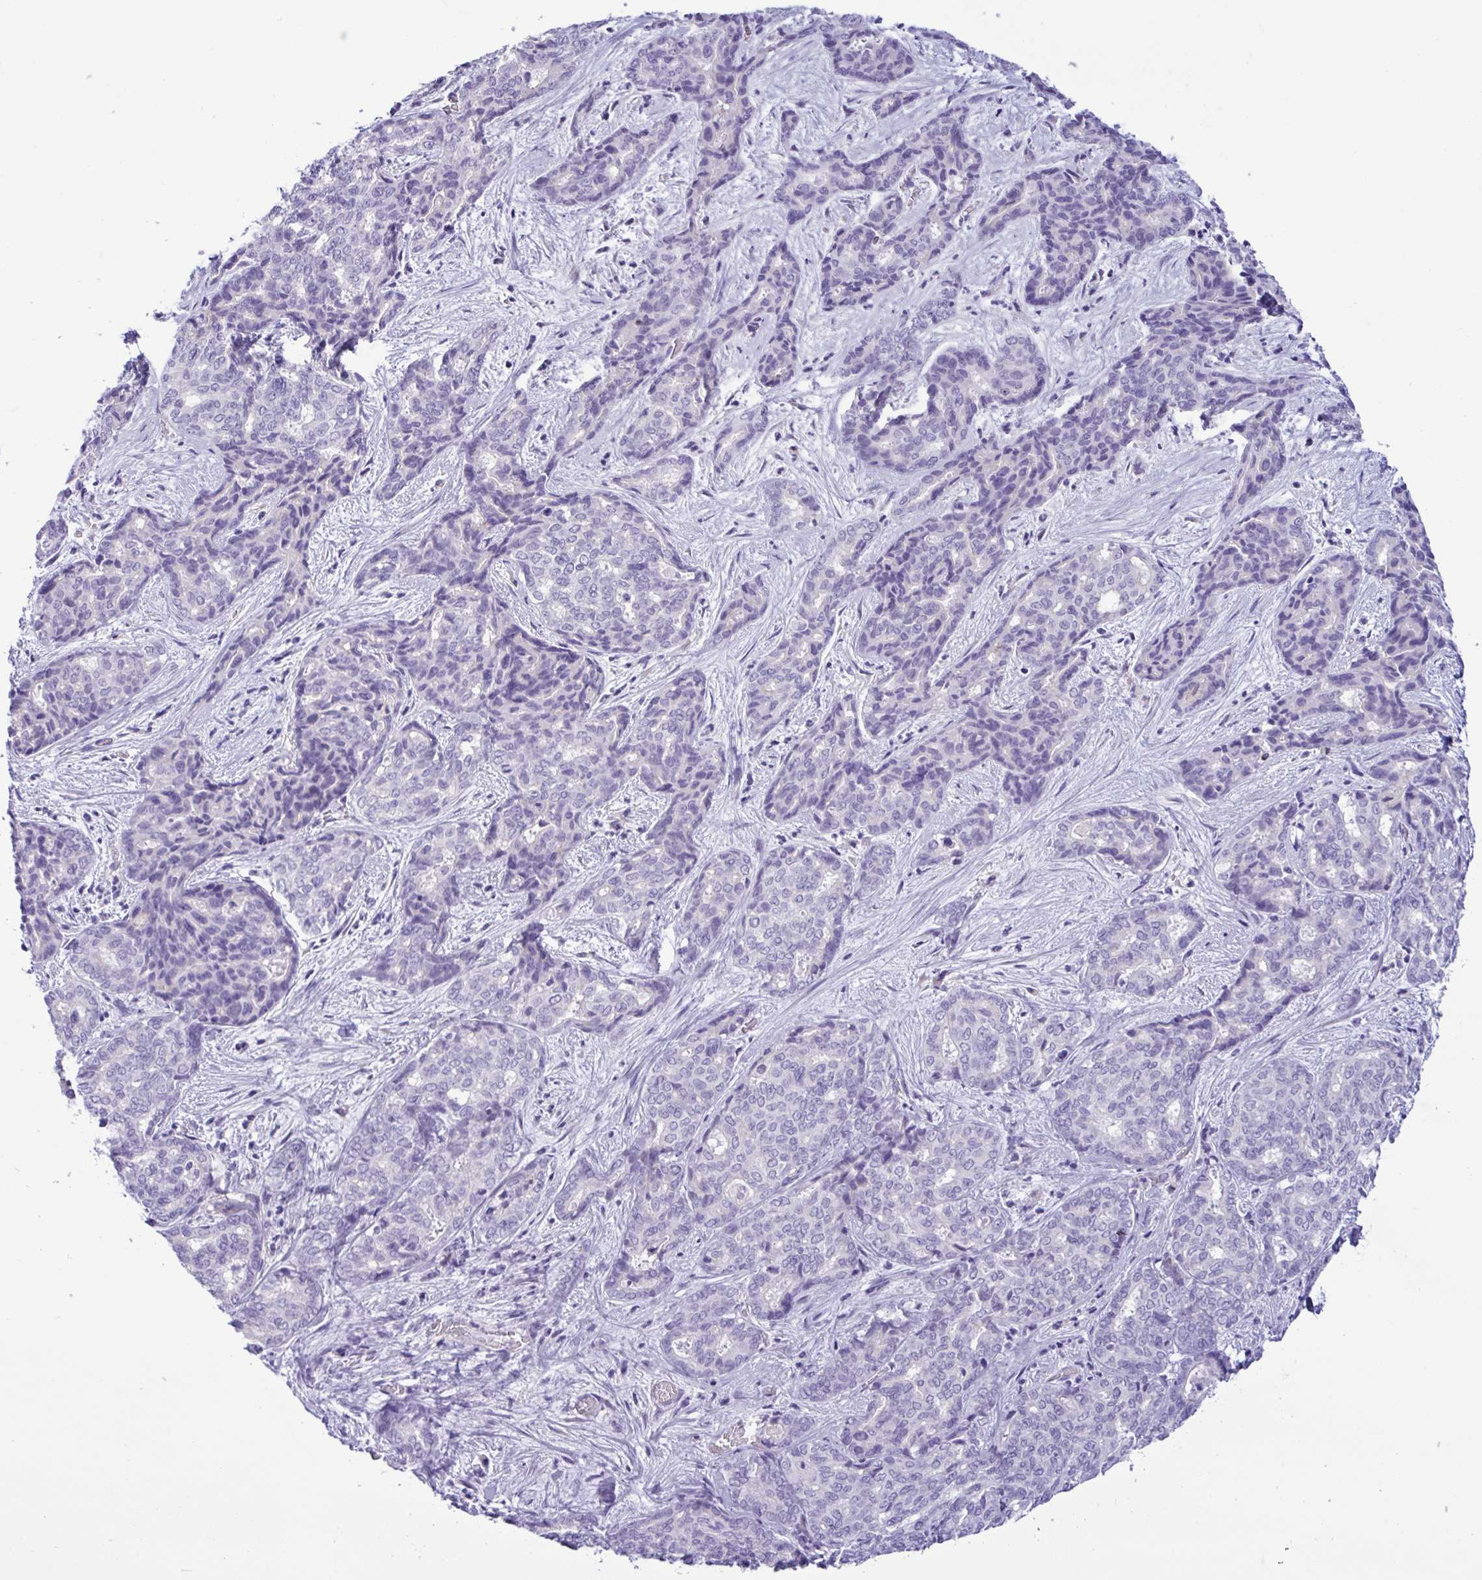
{"staining": {"intensity": "negative", "quantity": "none", "location": "none"}, "tissue": "liver cancer", "cell_type": "Tumor cells", "image_type": "cancer", "snomed": [{"axis": "morphology", "description": "Cholangiocarcinoma"}, {"axis": "topography", "description": "Liver"}], "caption": "A high-resolution histopathology image shows immunohistochemistry (IHC) staining of liver cancer (cholangiocarcinoma), which shows no significant expression in tumor cells.", "gene": "SREBF1", "patient": {"sex": "female", "age": 64}}